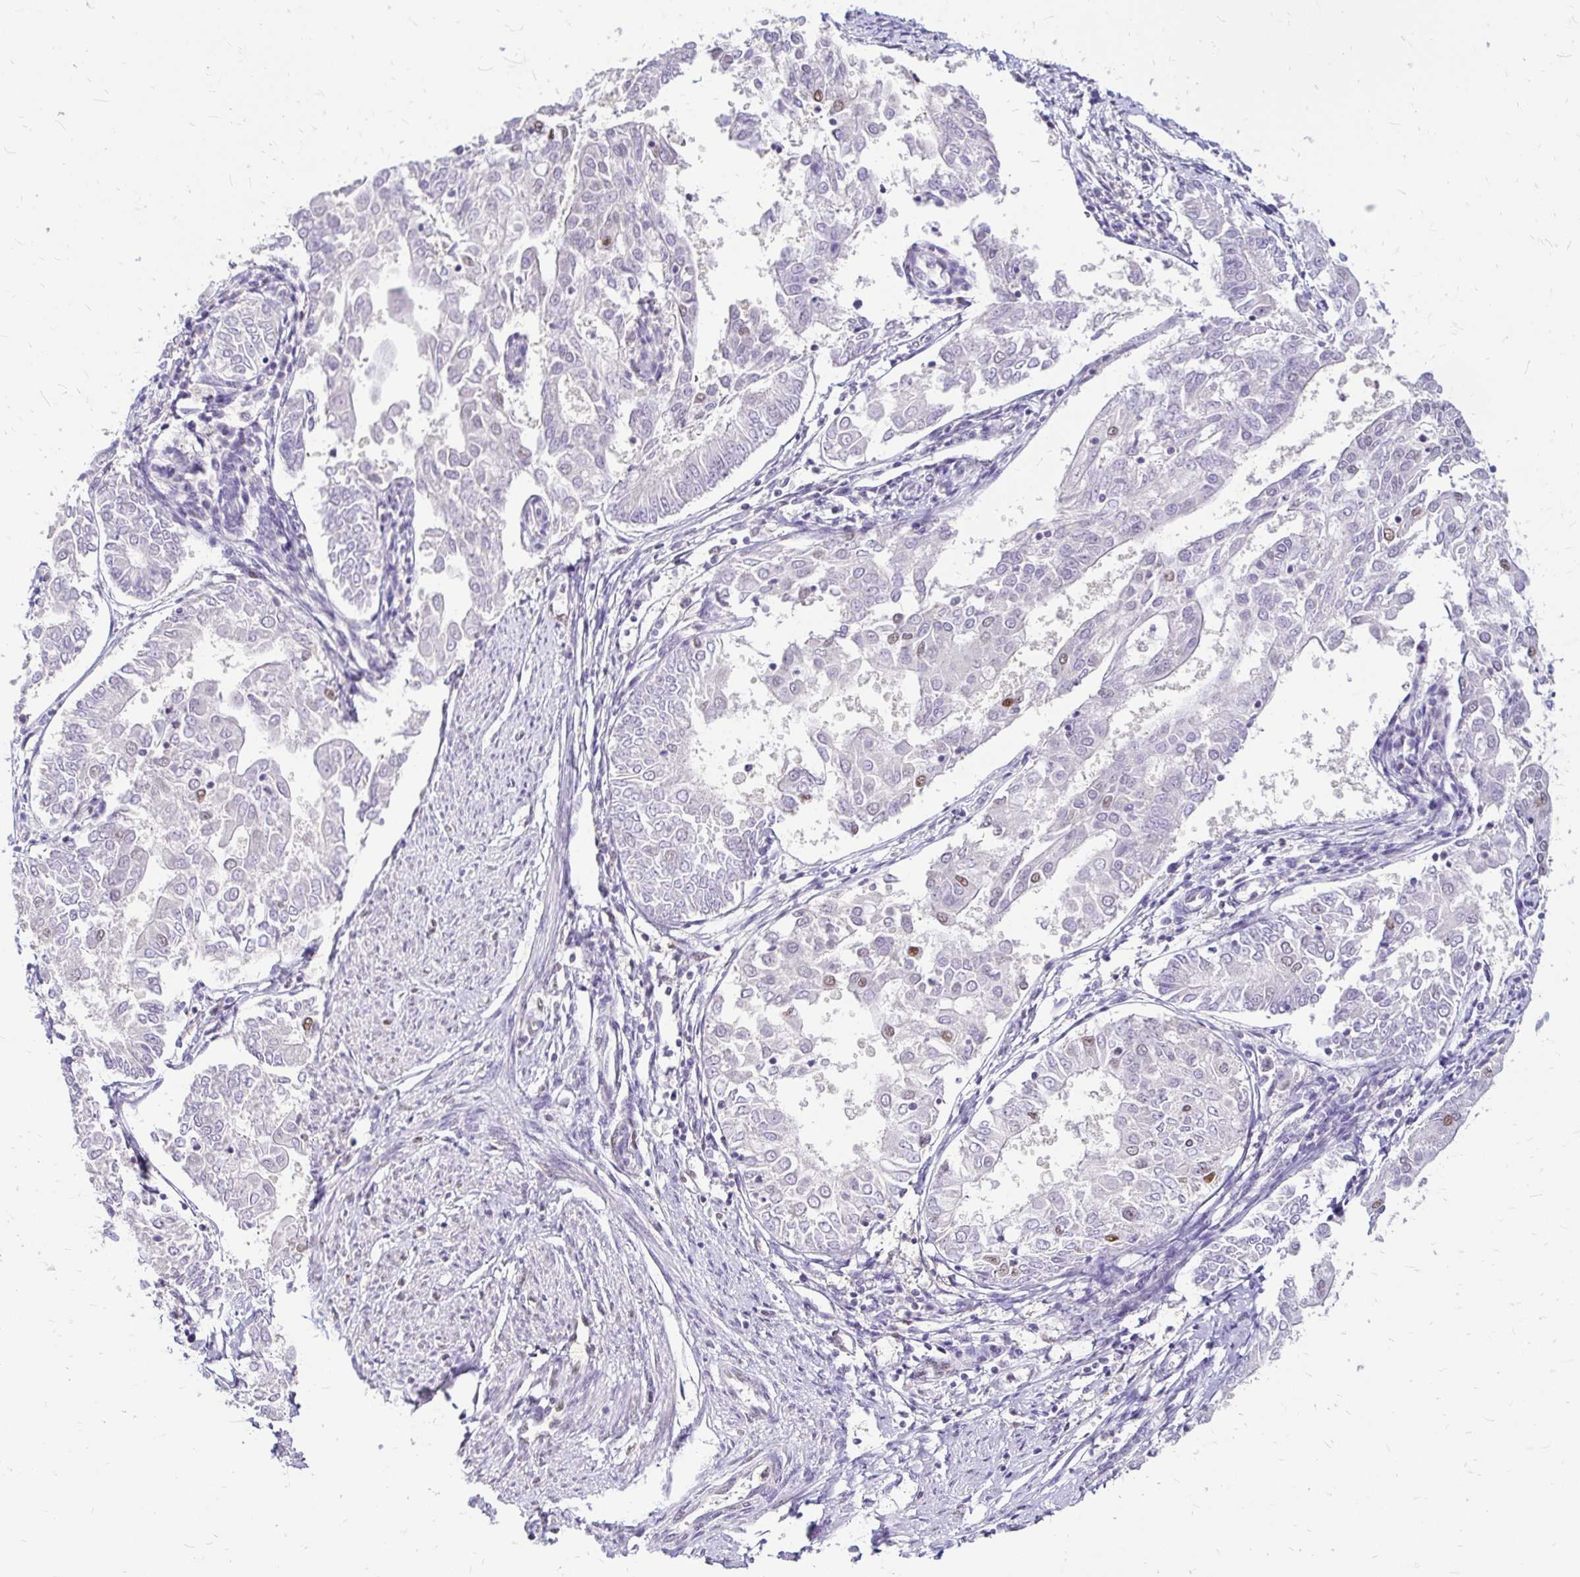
{"staining": {"intensity": "weak", "quantity": "<25%", "location": "nuclear"}, "tissue": "endometrial cancer", "cell_type": "Tumor cells", "image_type": "cancer", "snomed": [{"axis": "morphology", "description": "Adenocarcinoma, NOS"}, {"axis": "topography", "description": "Endometrium"}], "caption": "A high-resolution image shows immunohistochemistry (IHC) staining of endometrial cancer (adenocarcinoma), which shows no significant expression in tumor cells. The staining was performed using DAB to visualize the protein expression in brown, while the nuclei were stained in blue with hematoxylin (Magnification: 20x).", "gene": "RIMS4", "patient": {"sex": "female", "age": 68}}